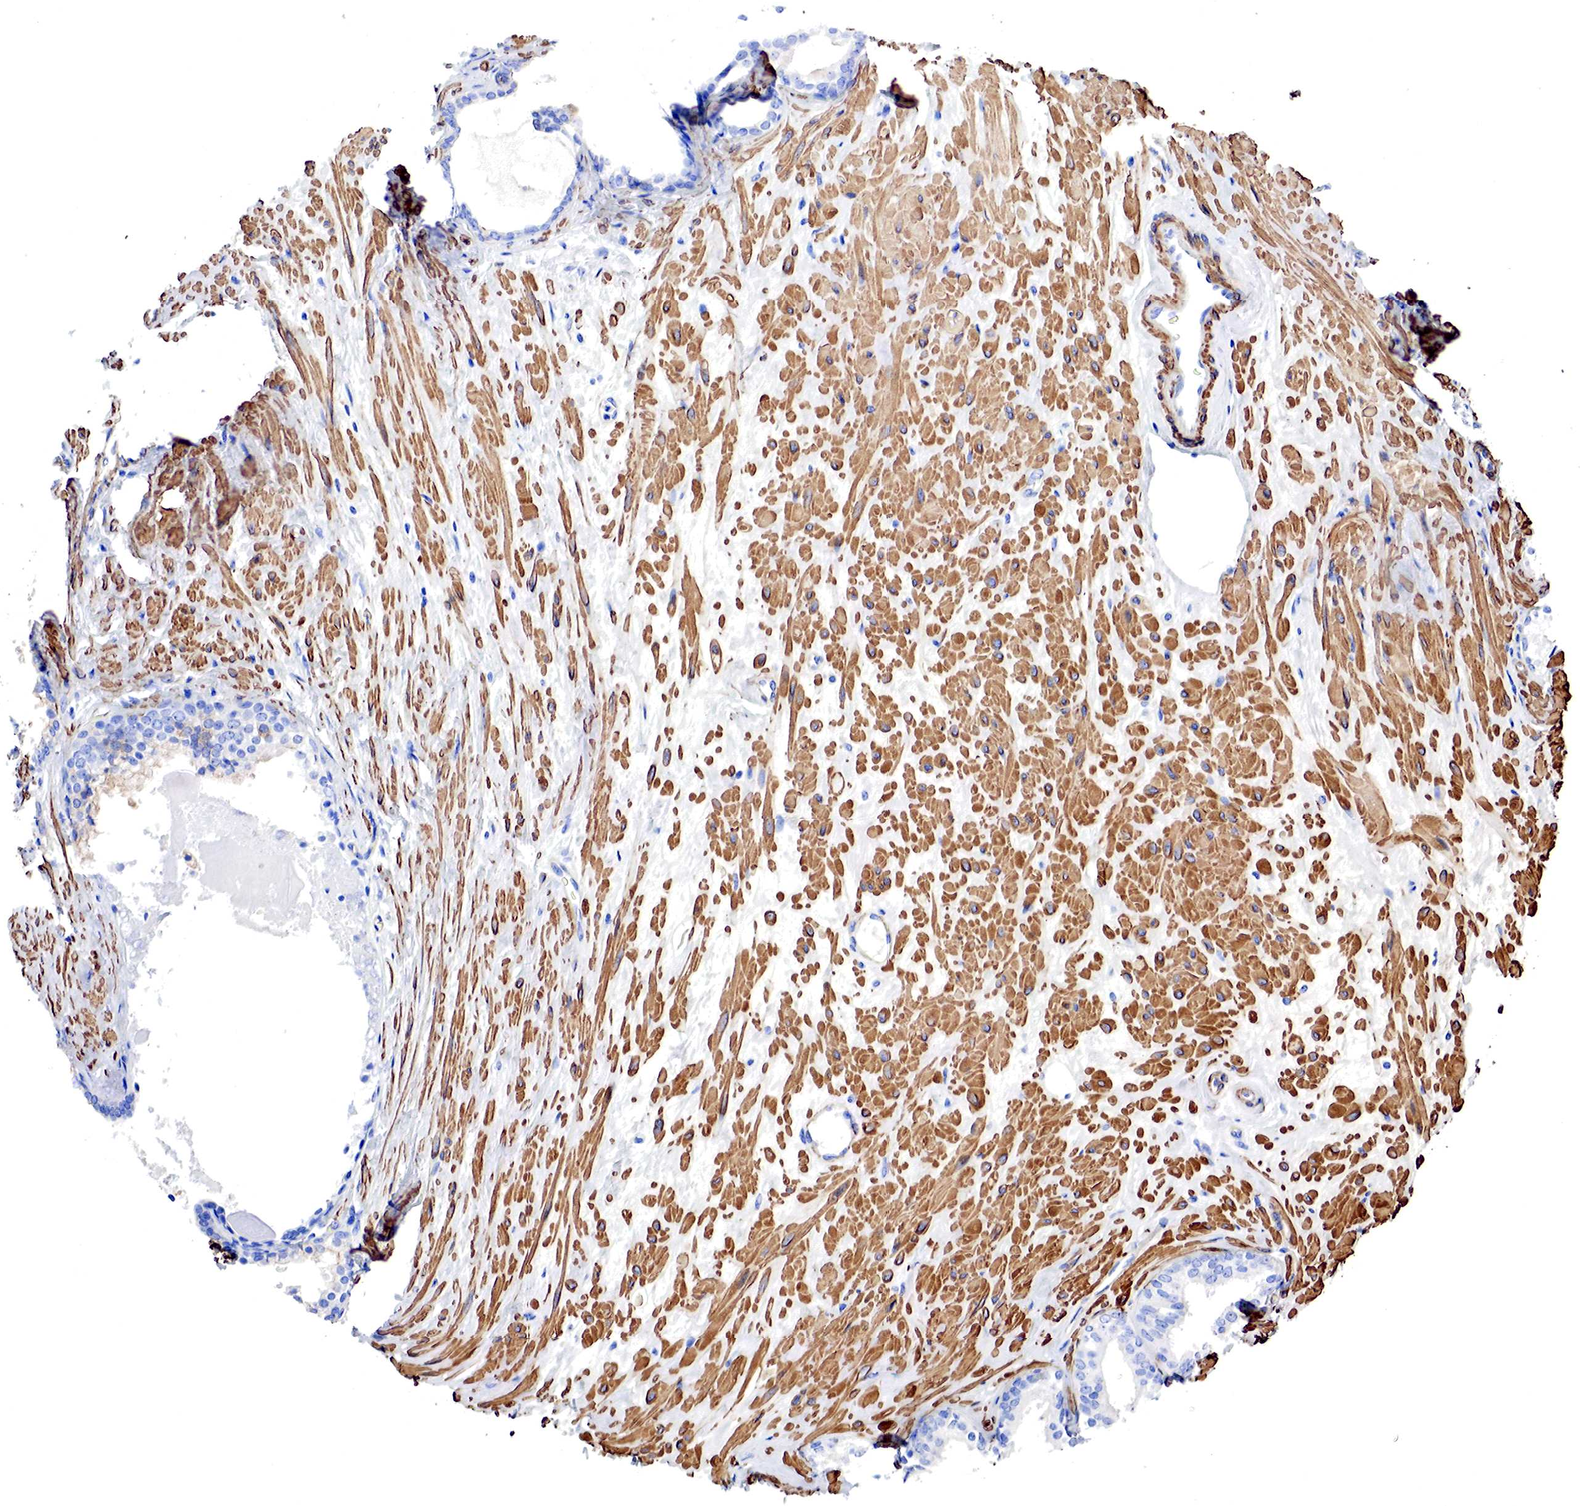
{"staining": {"intensity": "negative", "quantity": "none", "location": "none"}, "tissue": "prostate", "cell_type": "Glandular cells", "image_type": "normal", "snomed": [{"axis": "morphology", "description": "Normal tissue, NOS"}, {"axis": "topography", "description": "Prostate"}], "caption": "Glandular cells are negative for protein expression in normal human prostate. (Stains: DAB immunohistochemistry with hematoxylin counter stain, Microscopy: brightfield microscopy at high magnification).", "gene": "TPM1", "patient": {"sex": "male", "age": 65}}